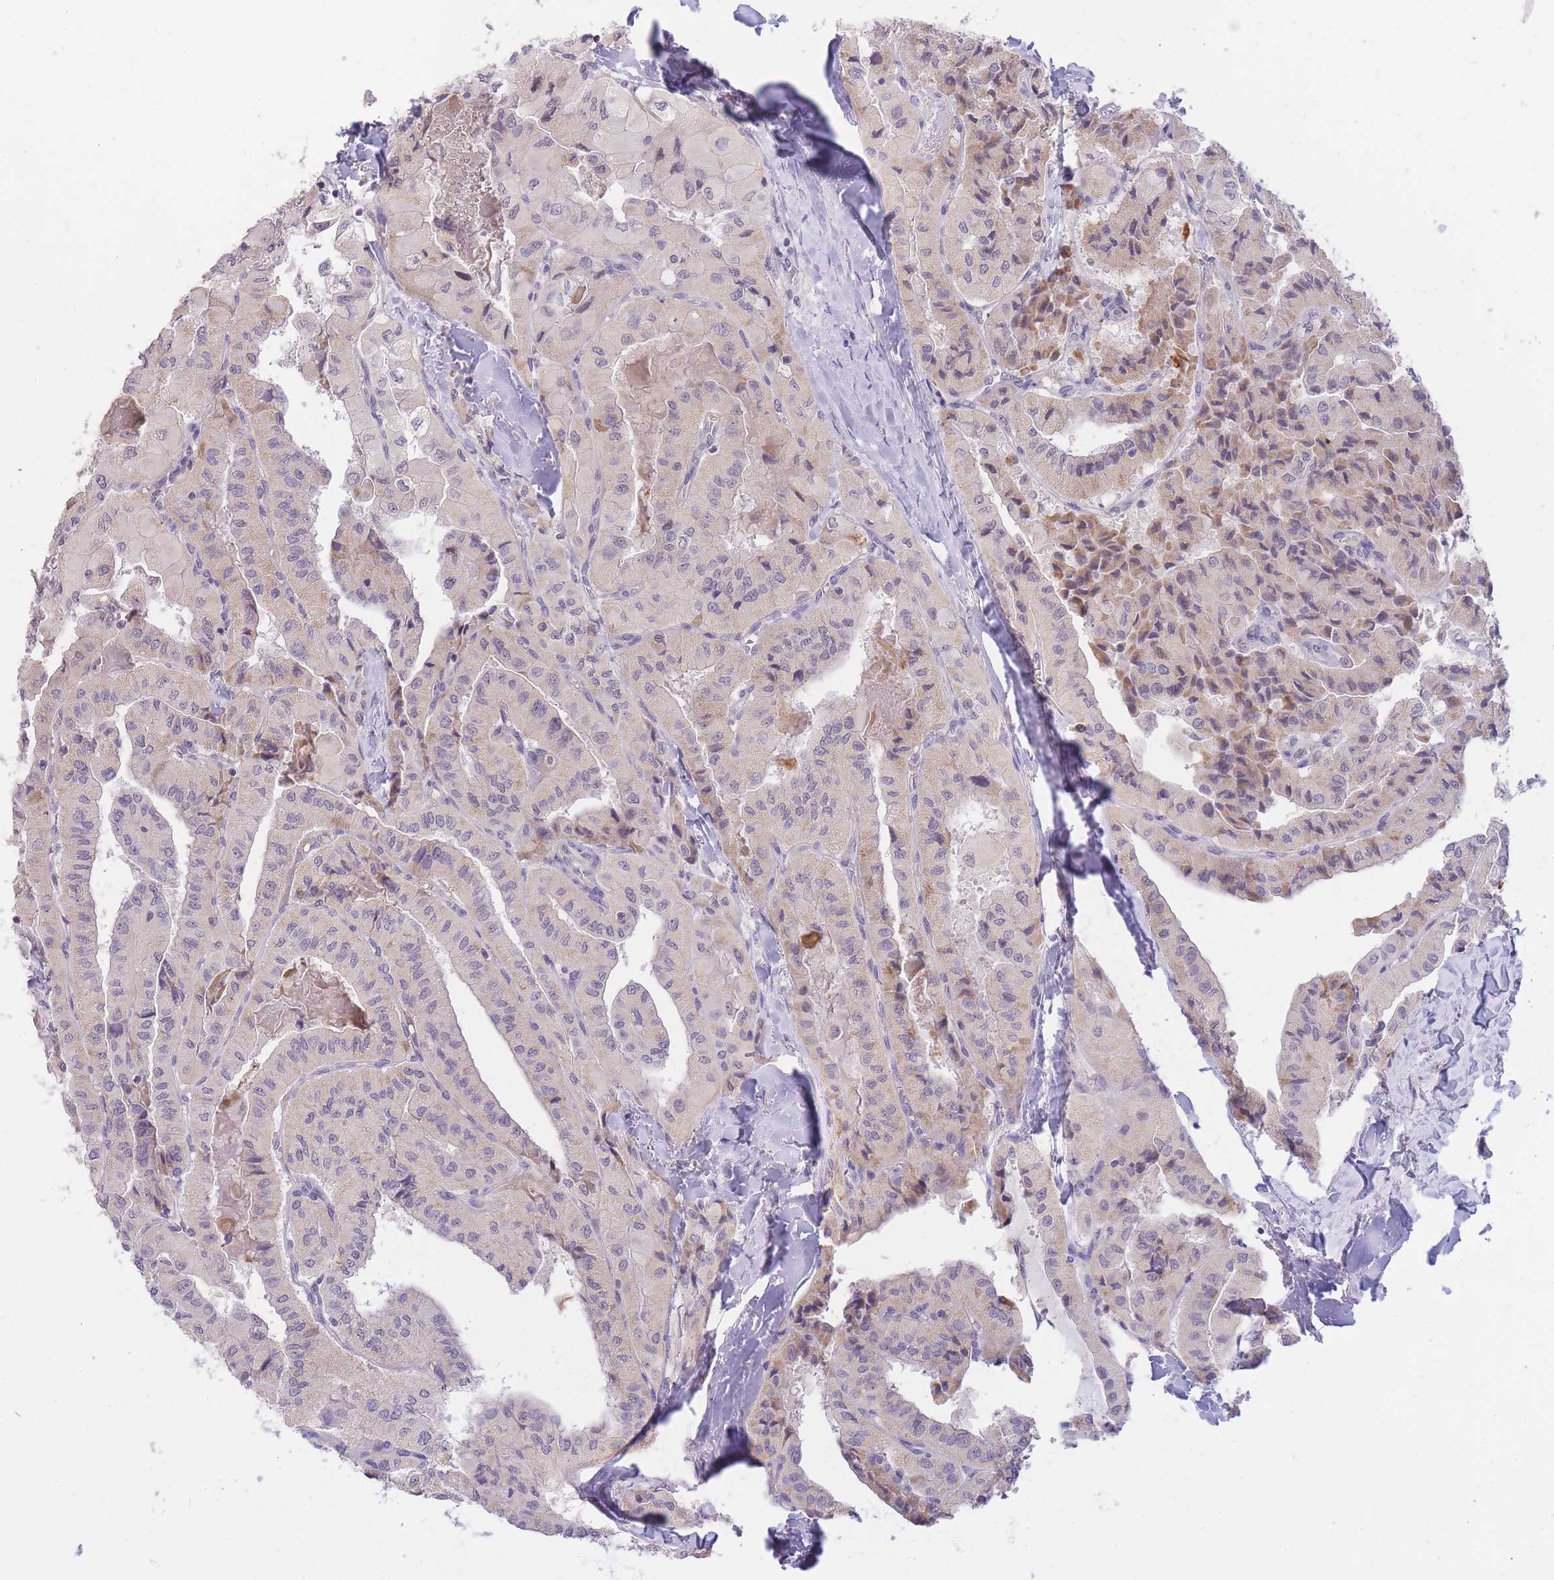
{"staining": {"intensity": "weak", "quantity": "25%-75%", "location": "nuclear"}, "tissue": "thyroid cancer", "cell_type": "Tumor cells", "image_type": "cancer", "snomed": [{"axis": "morphology", "description": "Normal tissue, NOS"}, {"axis": "morphology", "description": "Papillary adenocarcinoma, NOS"}, {"axis": "topography", "description": "Thyroid gland"}], "caption": "Tumor cells display low levels of weak nuclear expression in about 25%-75% of cells in human thyroid cancer.", "gene": "GOLGA6L25", "patient": {"sex": "female", "age": 59}}